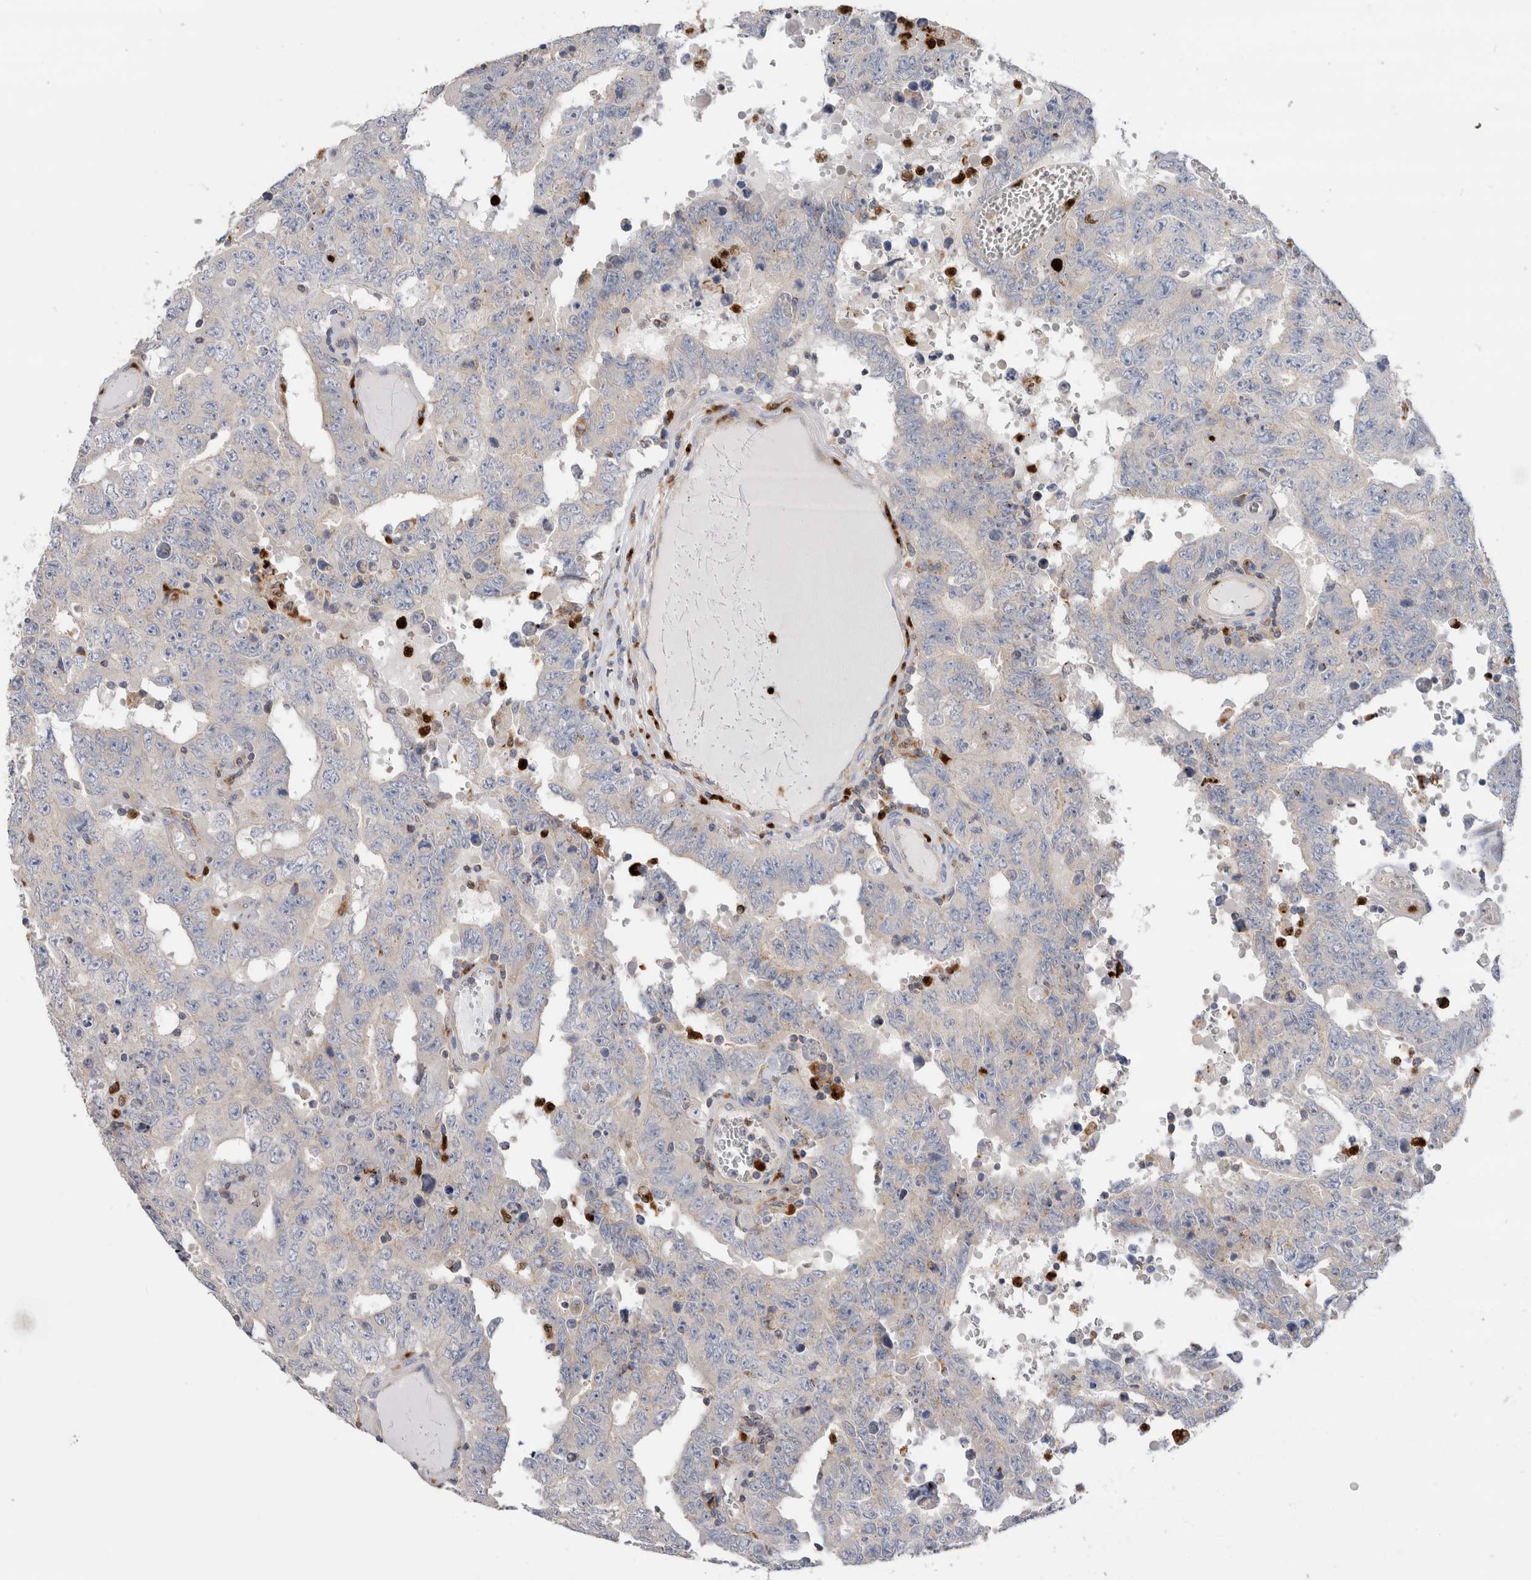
{"staining": {"intensity": "weak", "quantity": "<25%", "location": "cytoplasmic/membranous"}, "tissue": "testis cancer", "cell_type": "Tumor cells", "image_type": "cancer", "snomed": [{"axis": "morphology", "description": "Carcinoma, Embryonal, NOS"}, {"axis": "topography", "description": "Testis"}], "caption": "Human testis embryonal carcinoma stained for a protein using immunohistochemistry displays no staining in tumor cells.", "gene": "NXT2", "patient": {"sex": "male", "age": 26}}